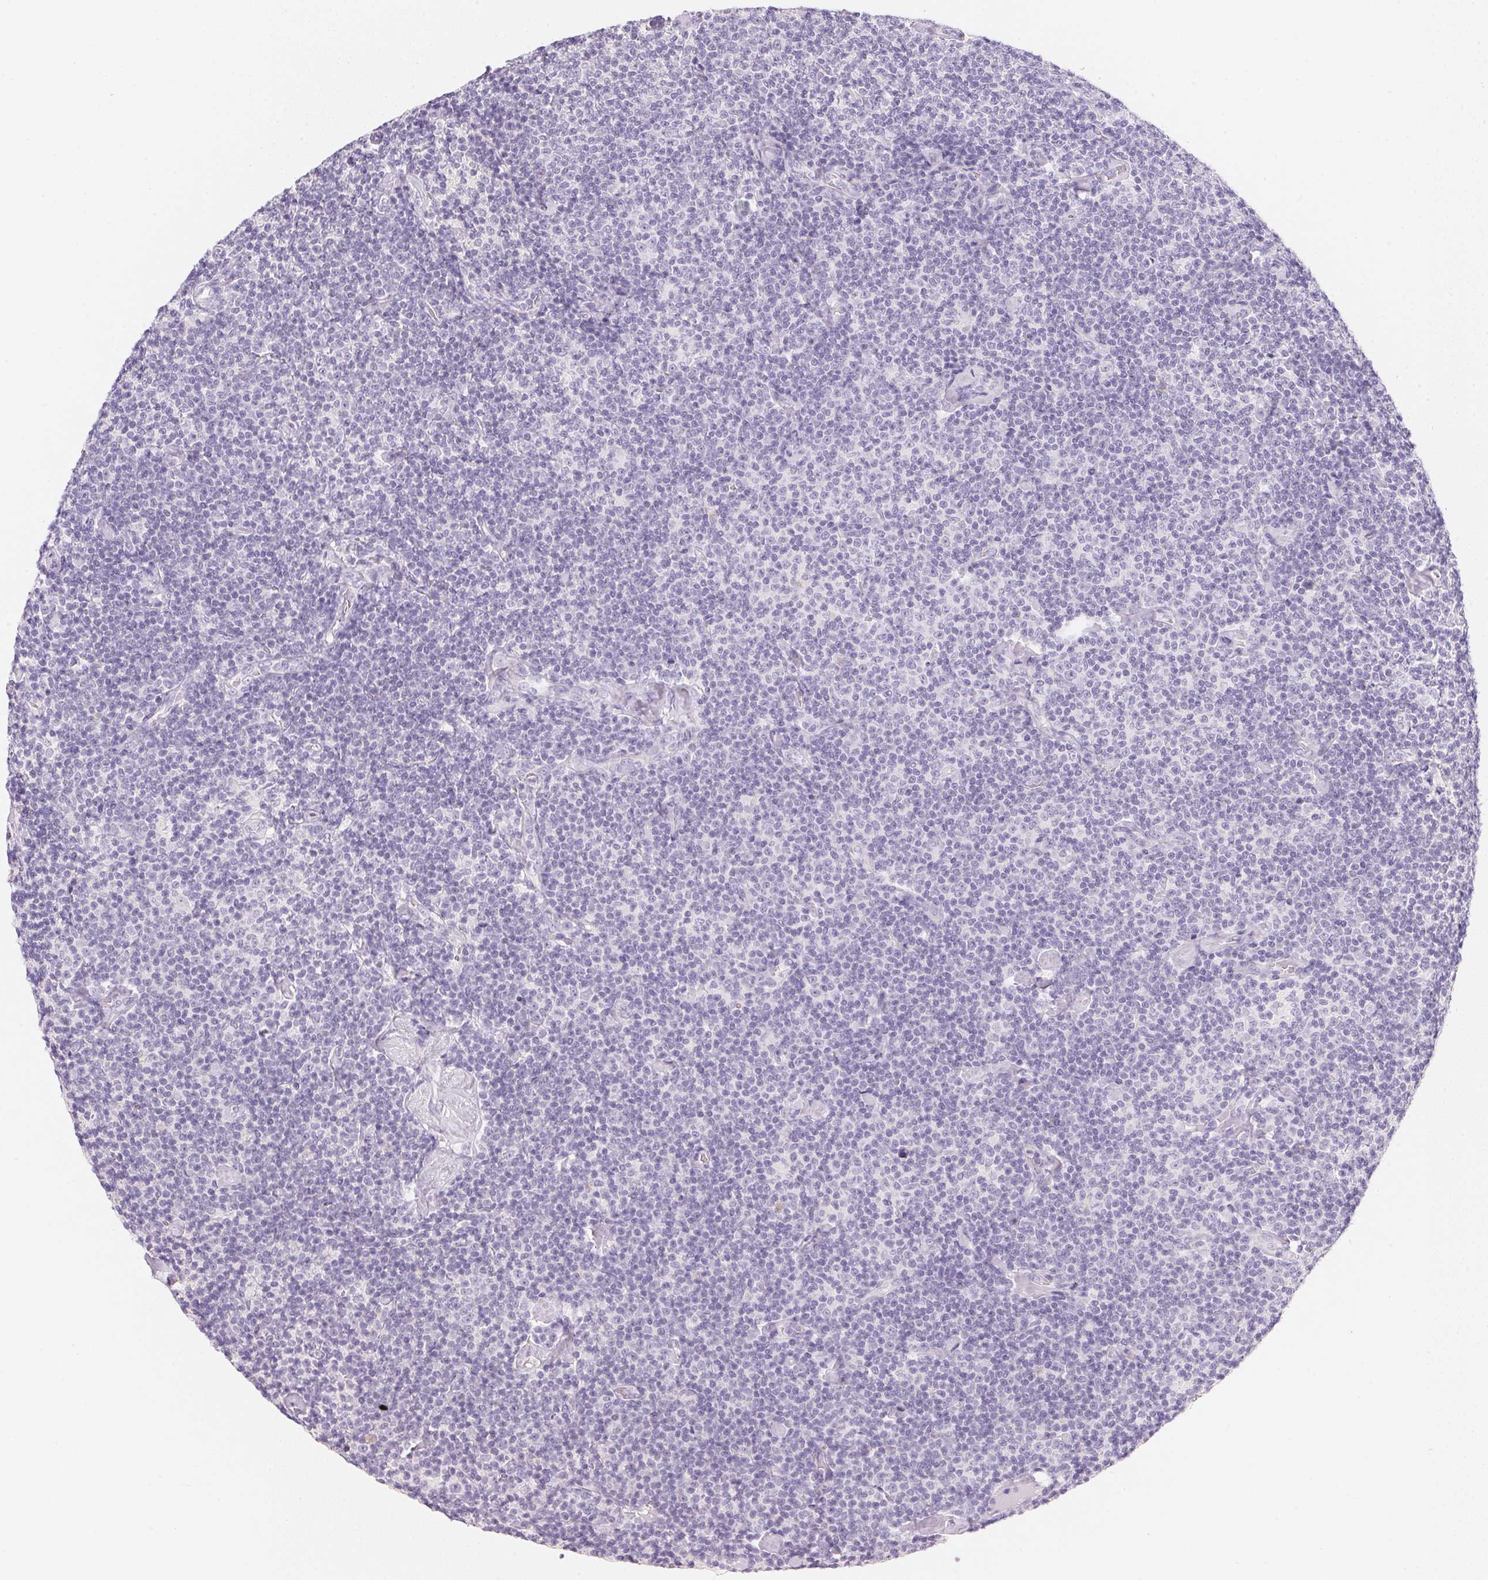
{"staining": {"intensity": "negative", "quantity": "none", "location": "none"}, "tissue": "lymphoma", "cell_type": "Tumor cells", "image_type": "cancer", "snomed": [{"axis": "morphology", "description": "Malignant lymphoma, non-Hodgkin's type, Low grade"}, {"axis": "topography", "description": "Lymph node"}], "caption": "Immunohistochemistry image of low-grade malignant lymphoma, non-Hodgkin's type stained for a protein (brown), which displays no staining in tumor cells.", "gene": "ACP3", "patient": {"sex": "male", "age": 81}}